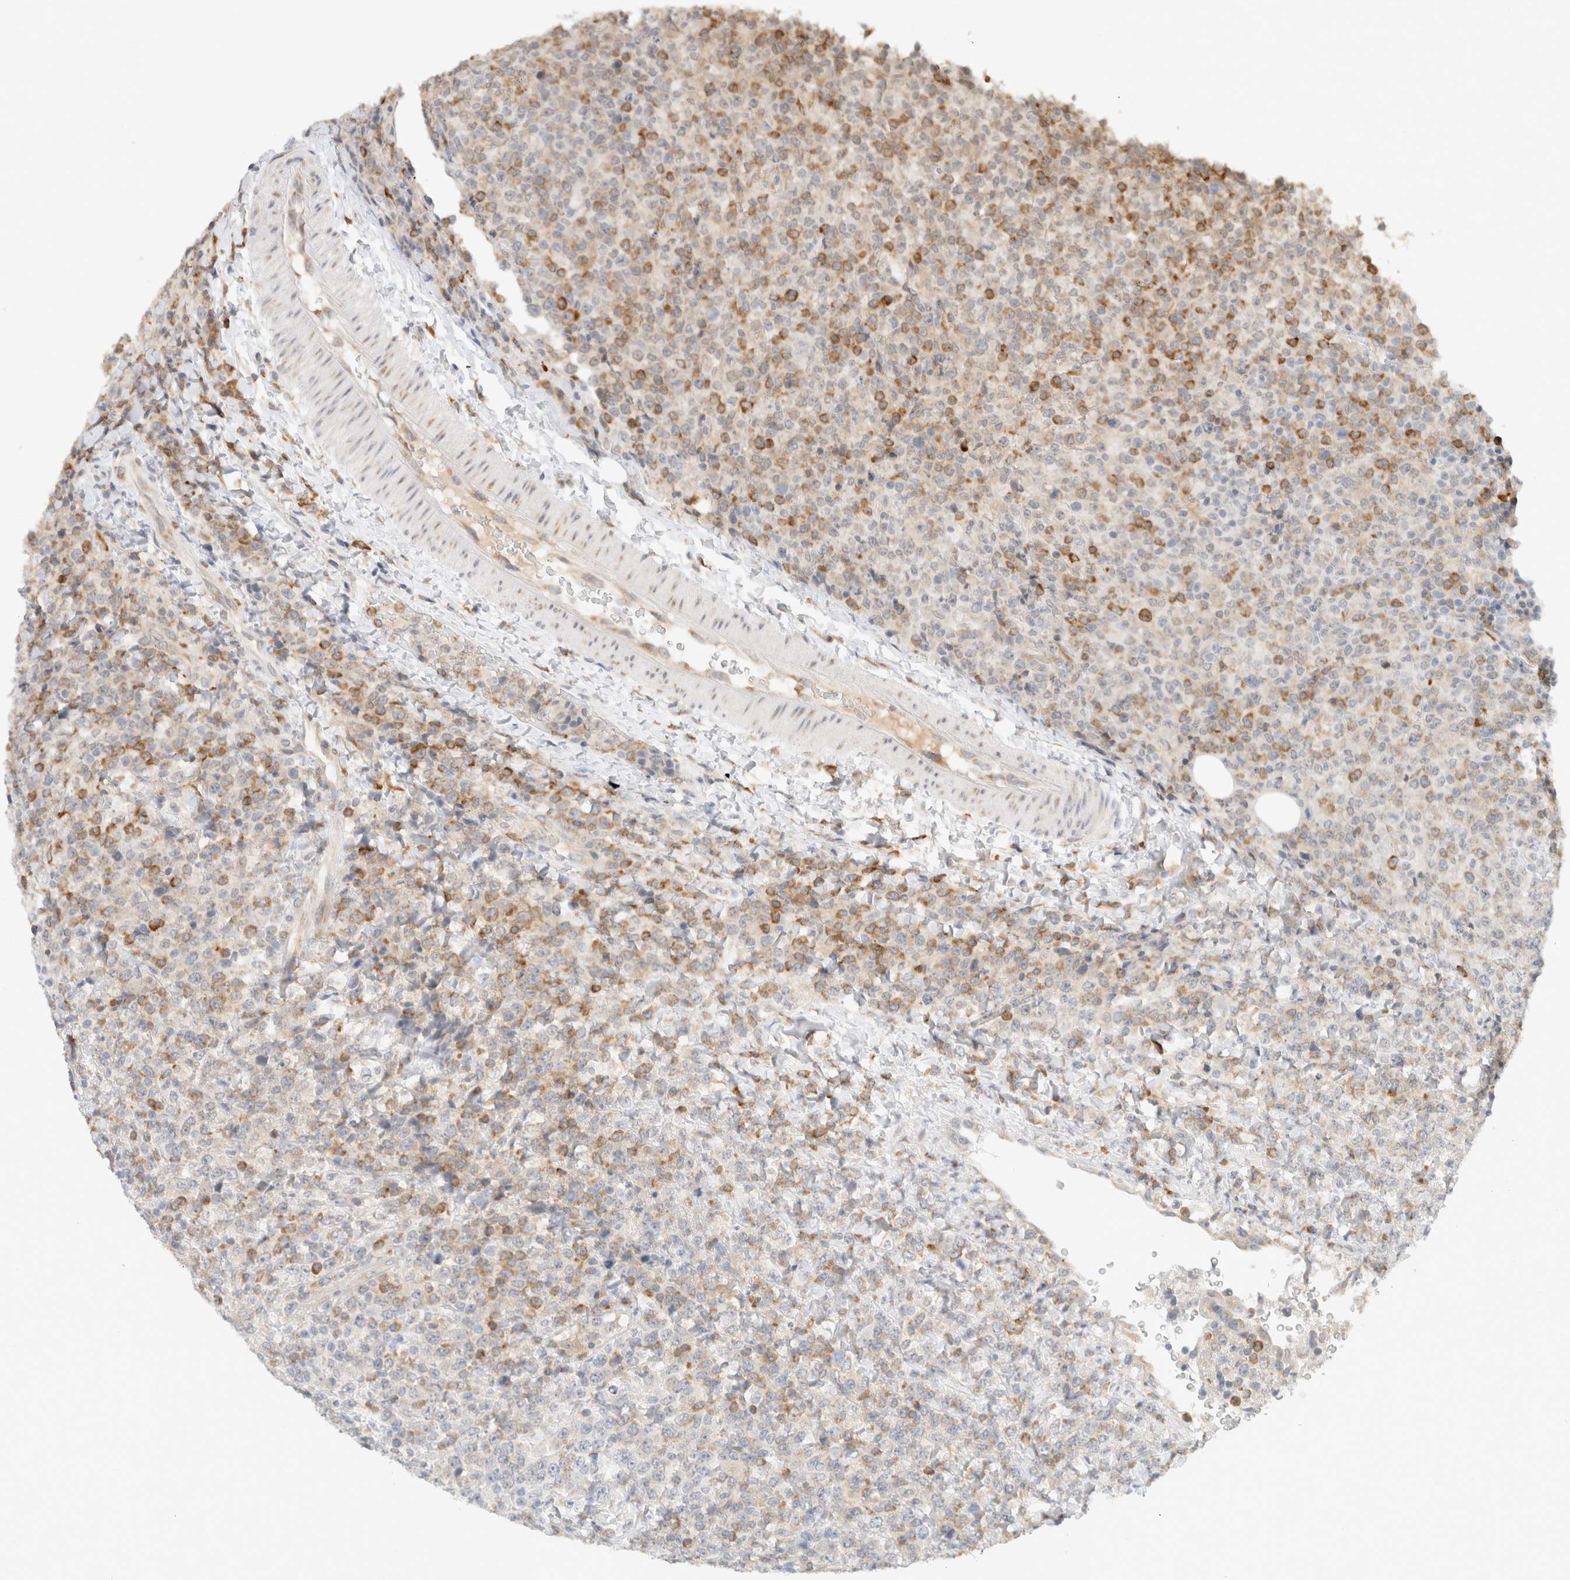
{"staining": {"intensity": "moderate", "quantity": "25%-75%", "location": "cytoplasmic/membranous"}, "tissue": "lymphoma", "cell_type": "Tumor cells", "image_type": "cancer", "snomed": [{"axis": "morphology", "description": "Malignant lymphoma, non-Hodgkin's type, High grade"}, {"axis": "topography", "description": "Lymph node"}], "caption": "The micrograph demonstrates a brown stain indicating the presence of a protein in the cytoplasmic/membranous of tumor cells in lymphoma. (IHC, brightfield microscopy, high magnification).", "gene": "HDLBP", "patient": {"sex": "male", "age": 13}}